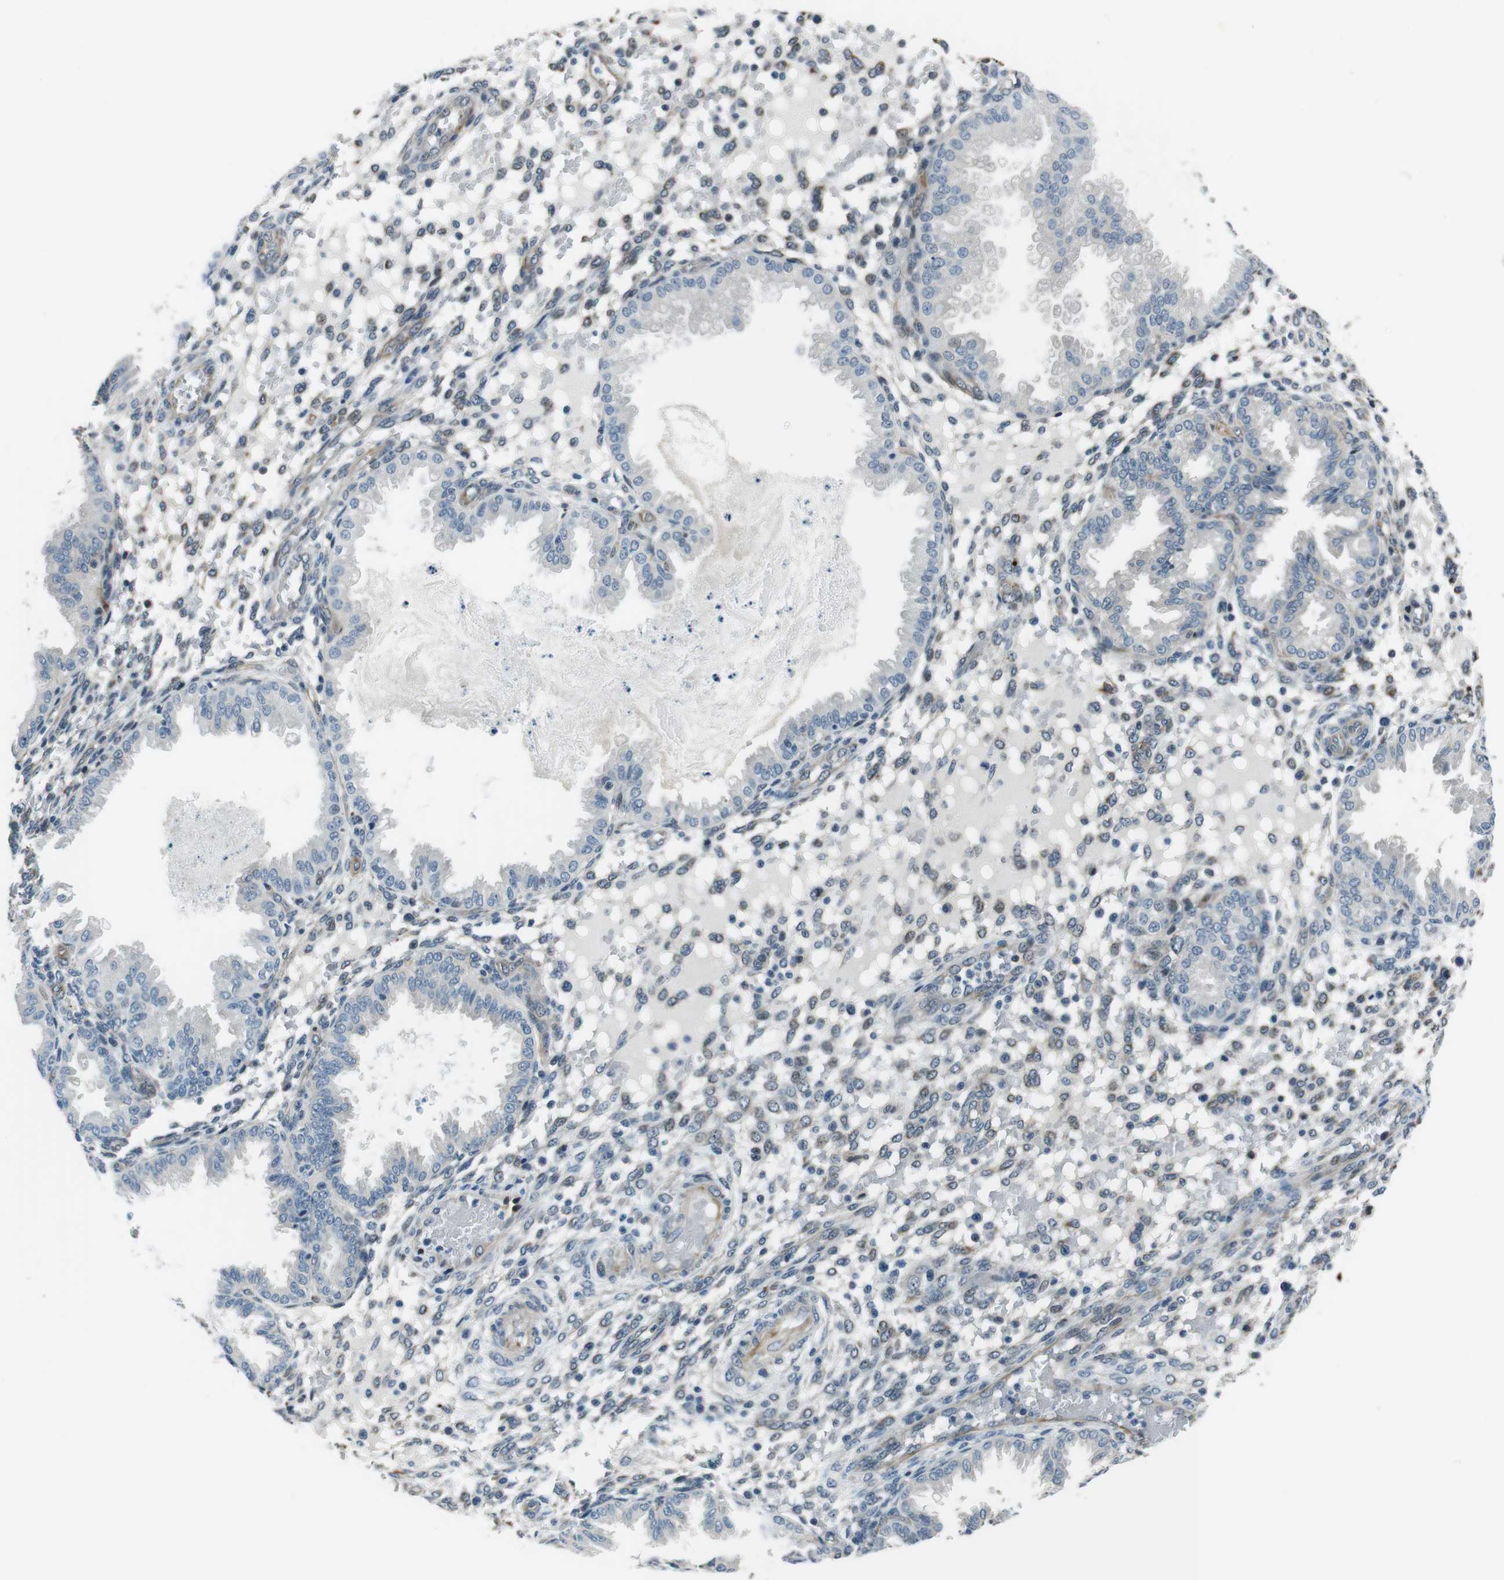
{"staining": {"intensity": "negative", "quantity": "none", "location": "none"}, "tissue": "endometrium", "cell_type": "Cells in endometrial stroma", "image_type": "normal", "snomed": [{"axis": "morphology", "description": "Normal tissue, NOS"}, {"axis": "topography", "description": "Endometrium"}], "caption": "Immunohistochemical staining of unremarkable human endometrium exhibits no significant expression in cells in endometrial stroma. (DAB (3,3'-diaminobenzidine) IHC with hematoxylin counter stain).", "gene": "LRRC49", "patient": {"sex": "female", "age": 33}}